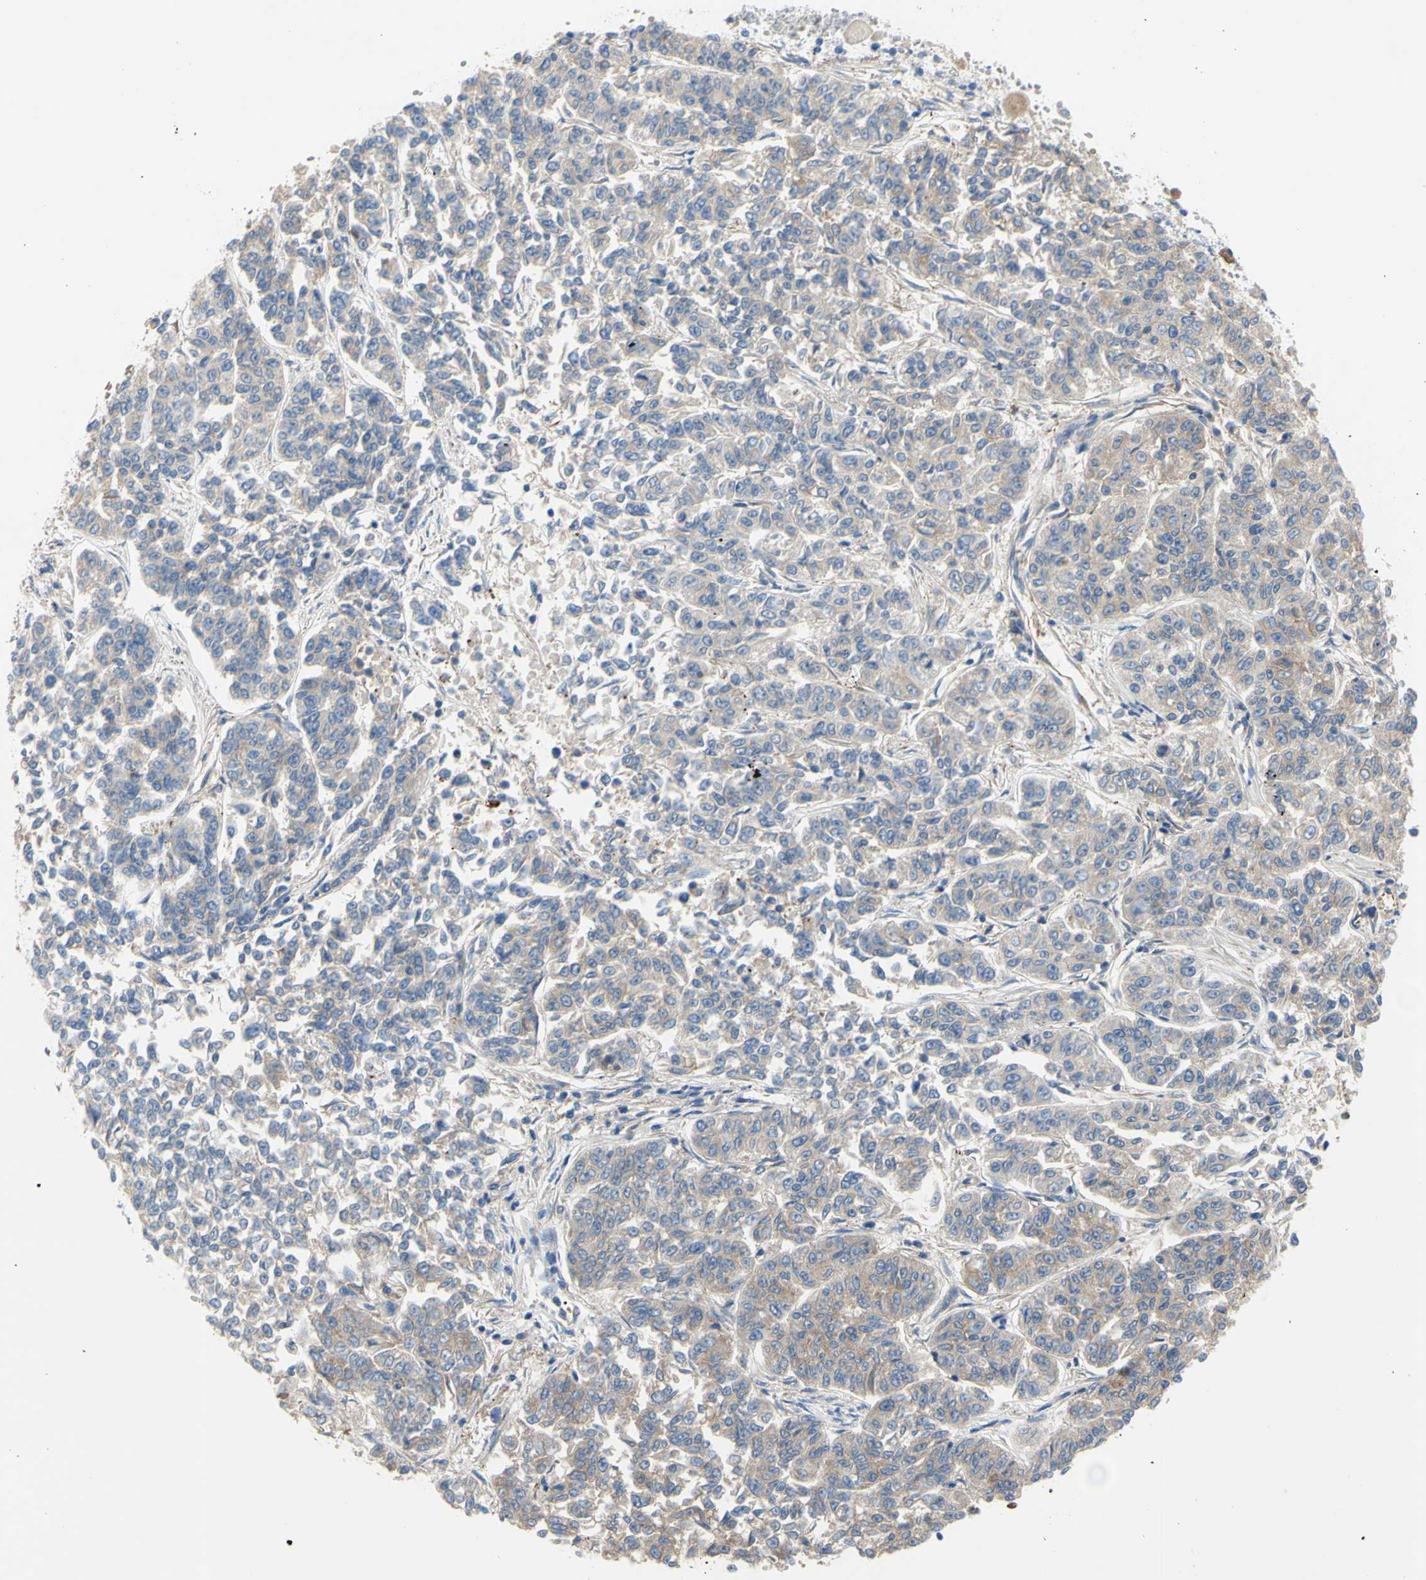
{"staining": {"intensity": "weak", "quantity": ">75%", "location": "cytoplasmic/membranous"}, "tissue": "lung cancer", "cell_type": "Tumor cells", "image_type": "cancer", "snomed": [{"axis": "morphology", "description": "Adenocarcinoma, NOS"}, {"axis": "topography", "description": "Lung"}], "caption": "Tumor cells demonstrate low levels of weak cytoplasmic/membranous expression in about >75% of cells in human adenocarcinoma (lung). (DAB (3,3'-diaminobenzidine) IHC, brown staining for protein, blue staining for nuclei).", "gene": "TMEM59L", "patient": {"sex": "male", "age": 84}}